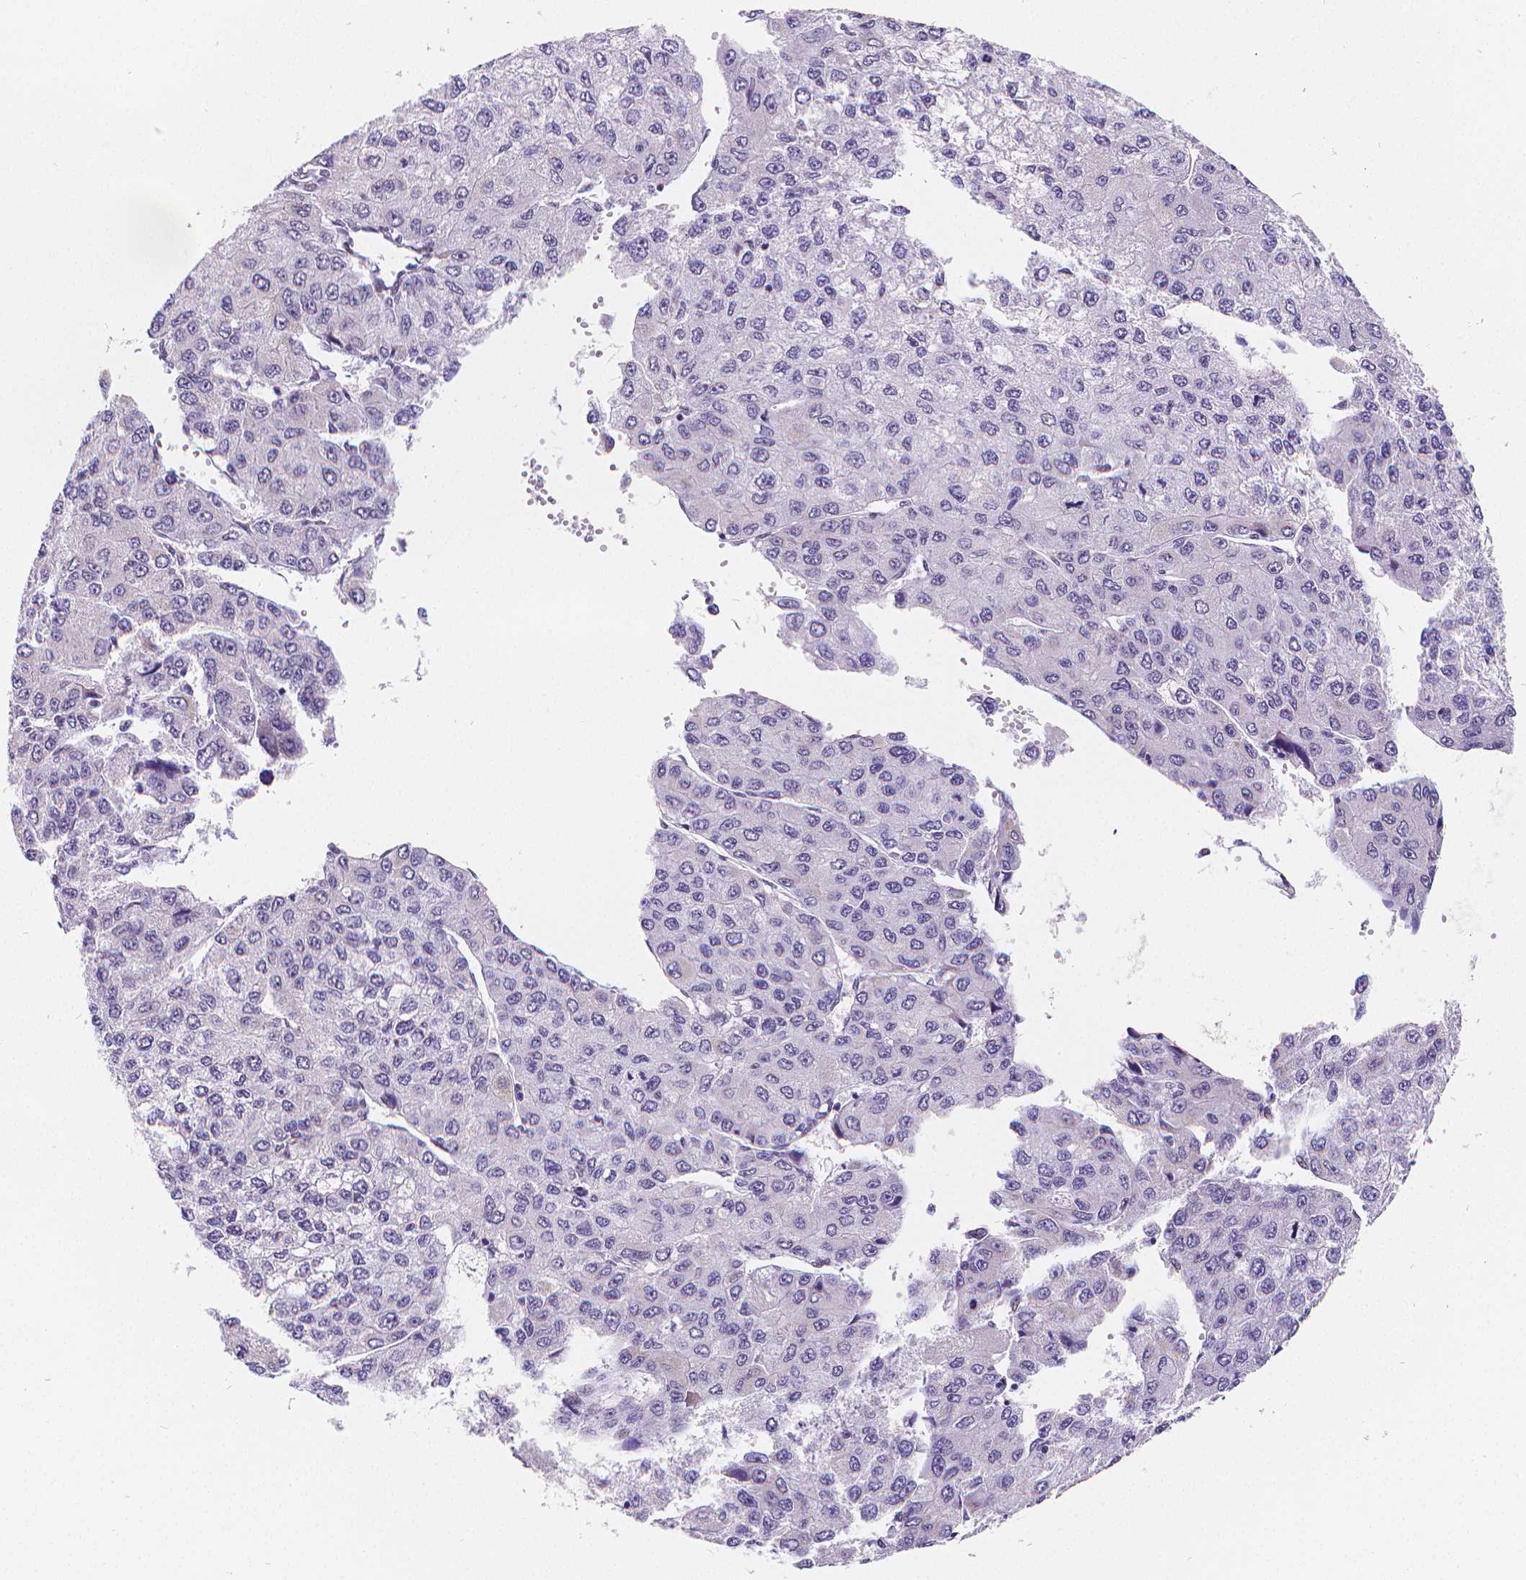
{"staining": {"intensity": "negative", "quantity": "none", "location": "none"}, "tissue": "liver cancer", "cell_type": "Tumor cells", "image_type": "cancer", "snomed": [{"axis": "morphology", "description": "Carcinoma, Hepatocellular, NOS"}, {"axis": "topography", "description": "Liver"}], "caption": "Protein analysis of hepatocellular carcinoma (liver) shows no significant staining in tumor cells.", "gene": "MEF2C", "patient": {"sex": "female", "age": 66}}